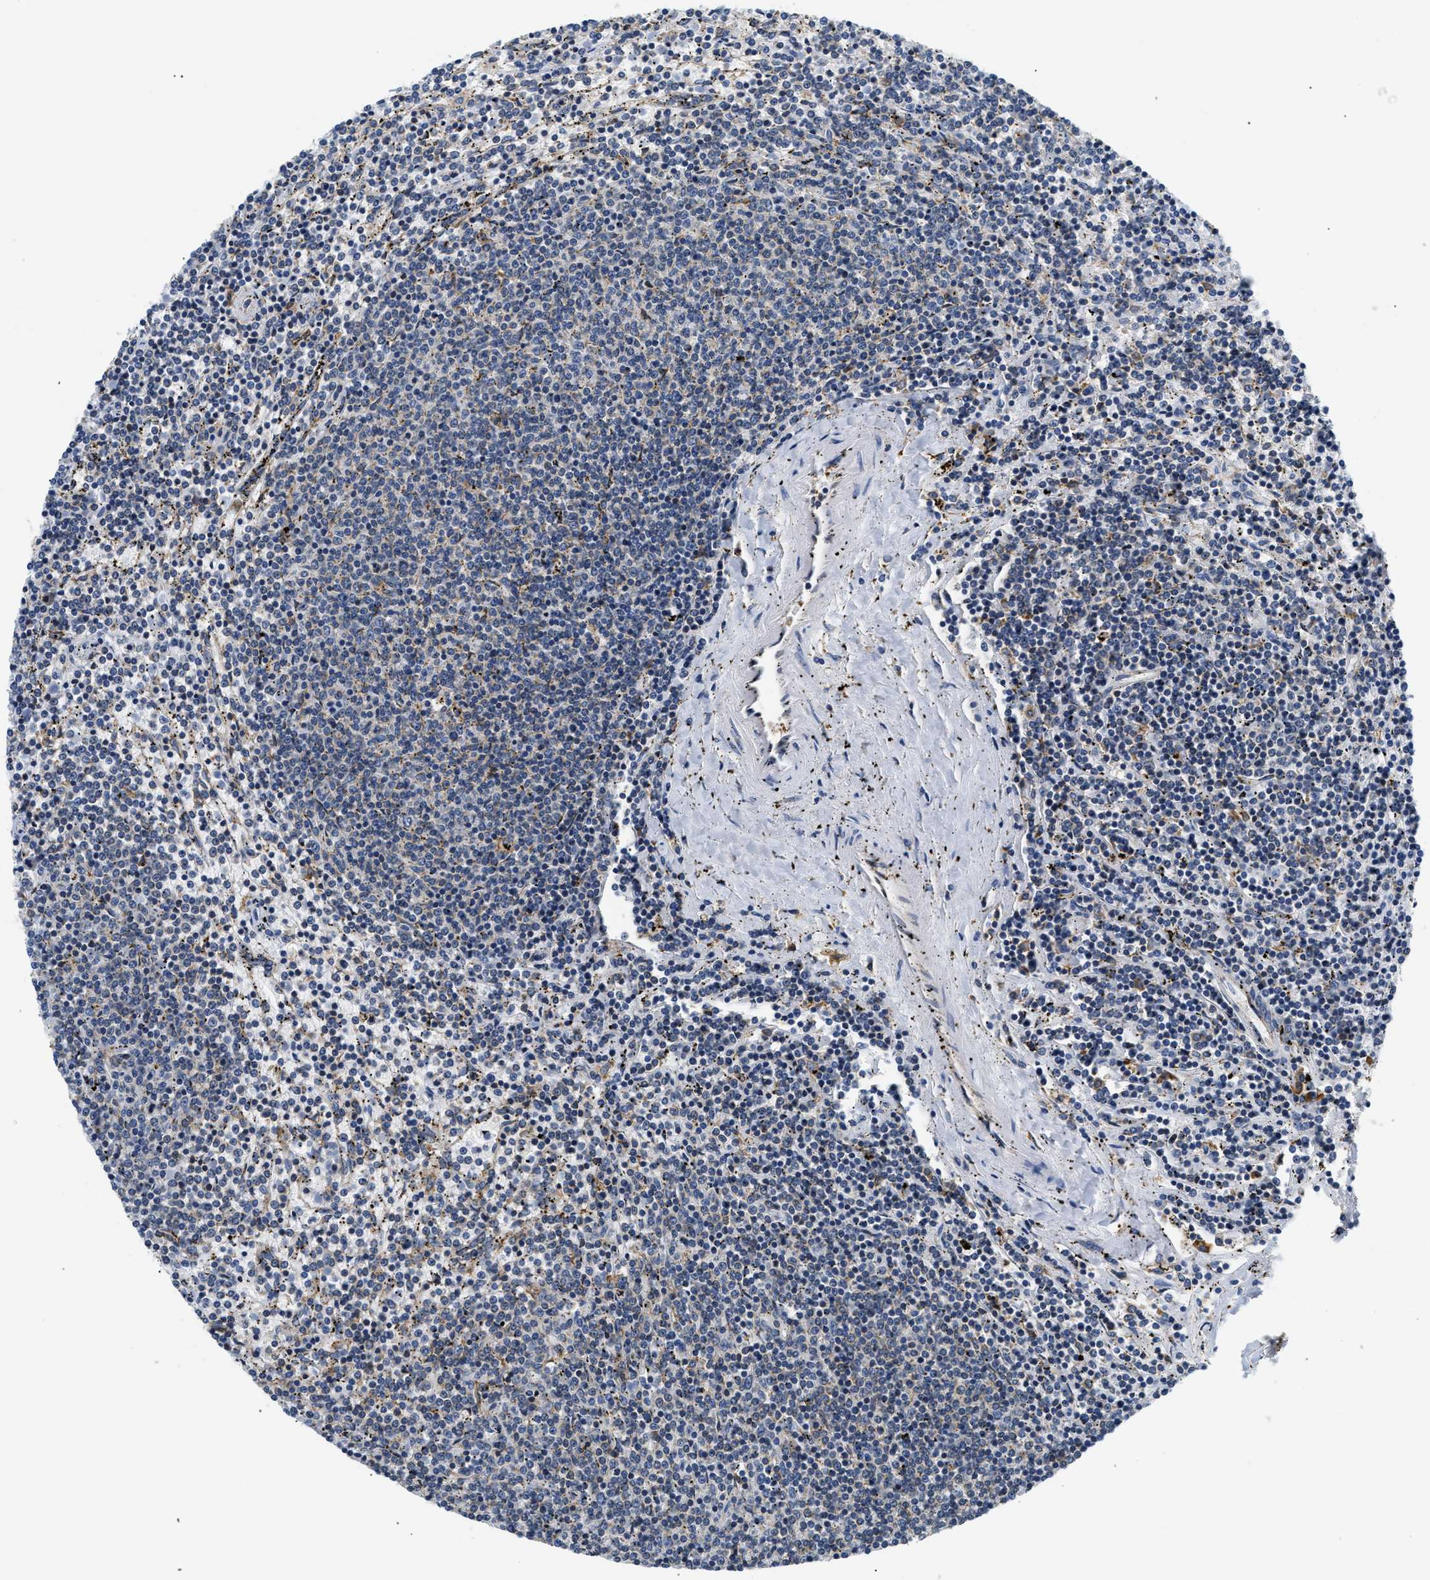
{"staining": {"intensity": "weak", "quantity": "<25%", "location": "cytoplasmic/membranous"}, "tissue": "lymphoma", "cell_type": "Tumor cells", "image_type": "cancer", "snomed": [{"axis": "morphology", "description": "Malignant lymphoma, non-Hodgkin's type, Low grade"}, {"axis": "topography", "description": "Spleen"}], "caption": "Low-grade malignant lymphoma, non-Hodgkin's type was stained to show a protein in brown. There is no significant positivity in tumor cells. (Immunohistochemistry, brightfield microscopy, high magnification).", "gene": "HDHD3", "patient": {"sex": "female", "age": 50}}